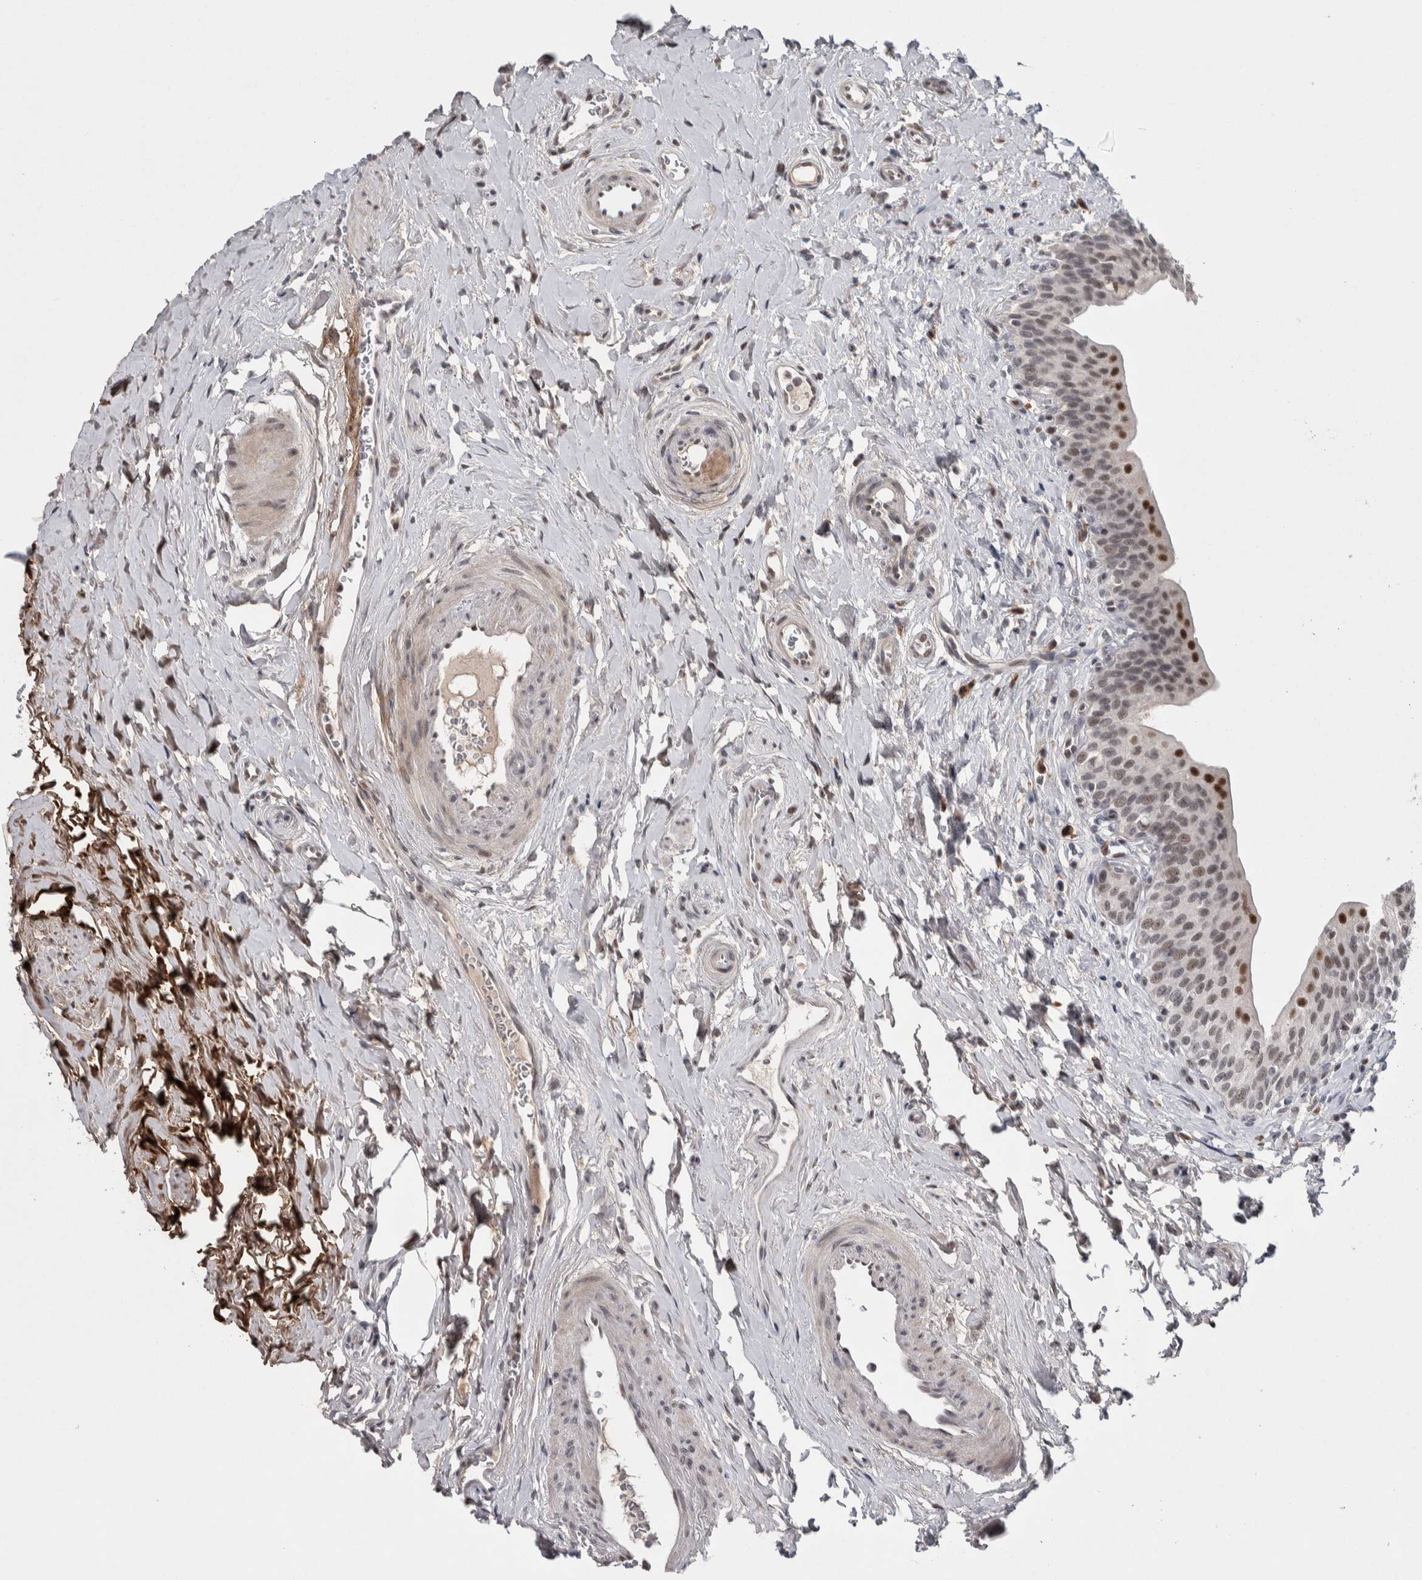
{"staining": {"intensity": "strong", "quantity": "25%-75%", "location": "nuclear"}, "tissue": "urinary bladder", "cell_type": "Urothelial cells", "image_type": "normal", "snomed": [{"axis": "morphology", "description": "Normal tissue, NOS"}, {"axis": "topography", "description": "Urinary bladder"}], "caption": "Immunohistochemistry of normal urinary bladder exhibits high levels of strong nuclear positivity in approximately 25%-75% of urothelial cells.", "gene": "ASPN", "patient": {"sex": "male", "age": 83}}